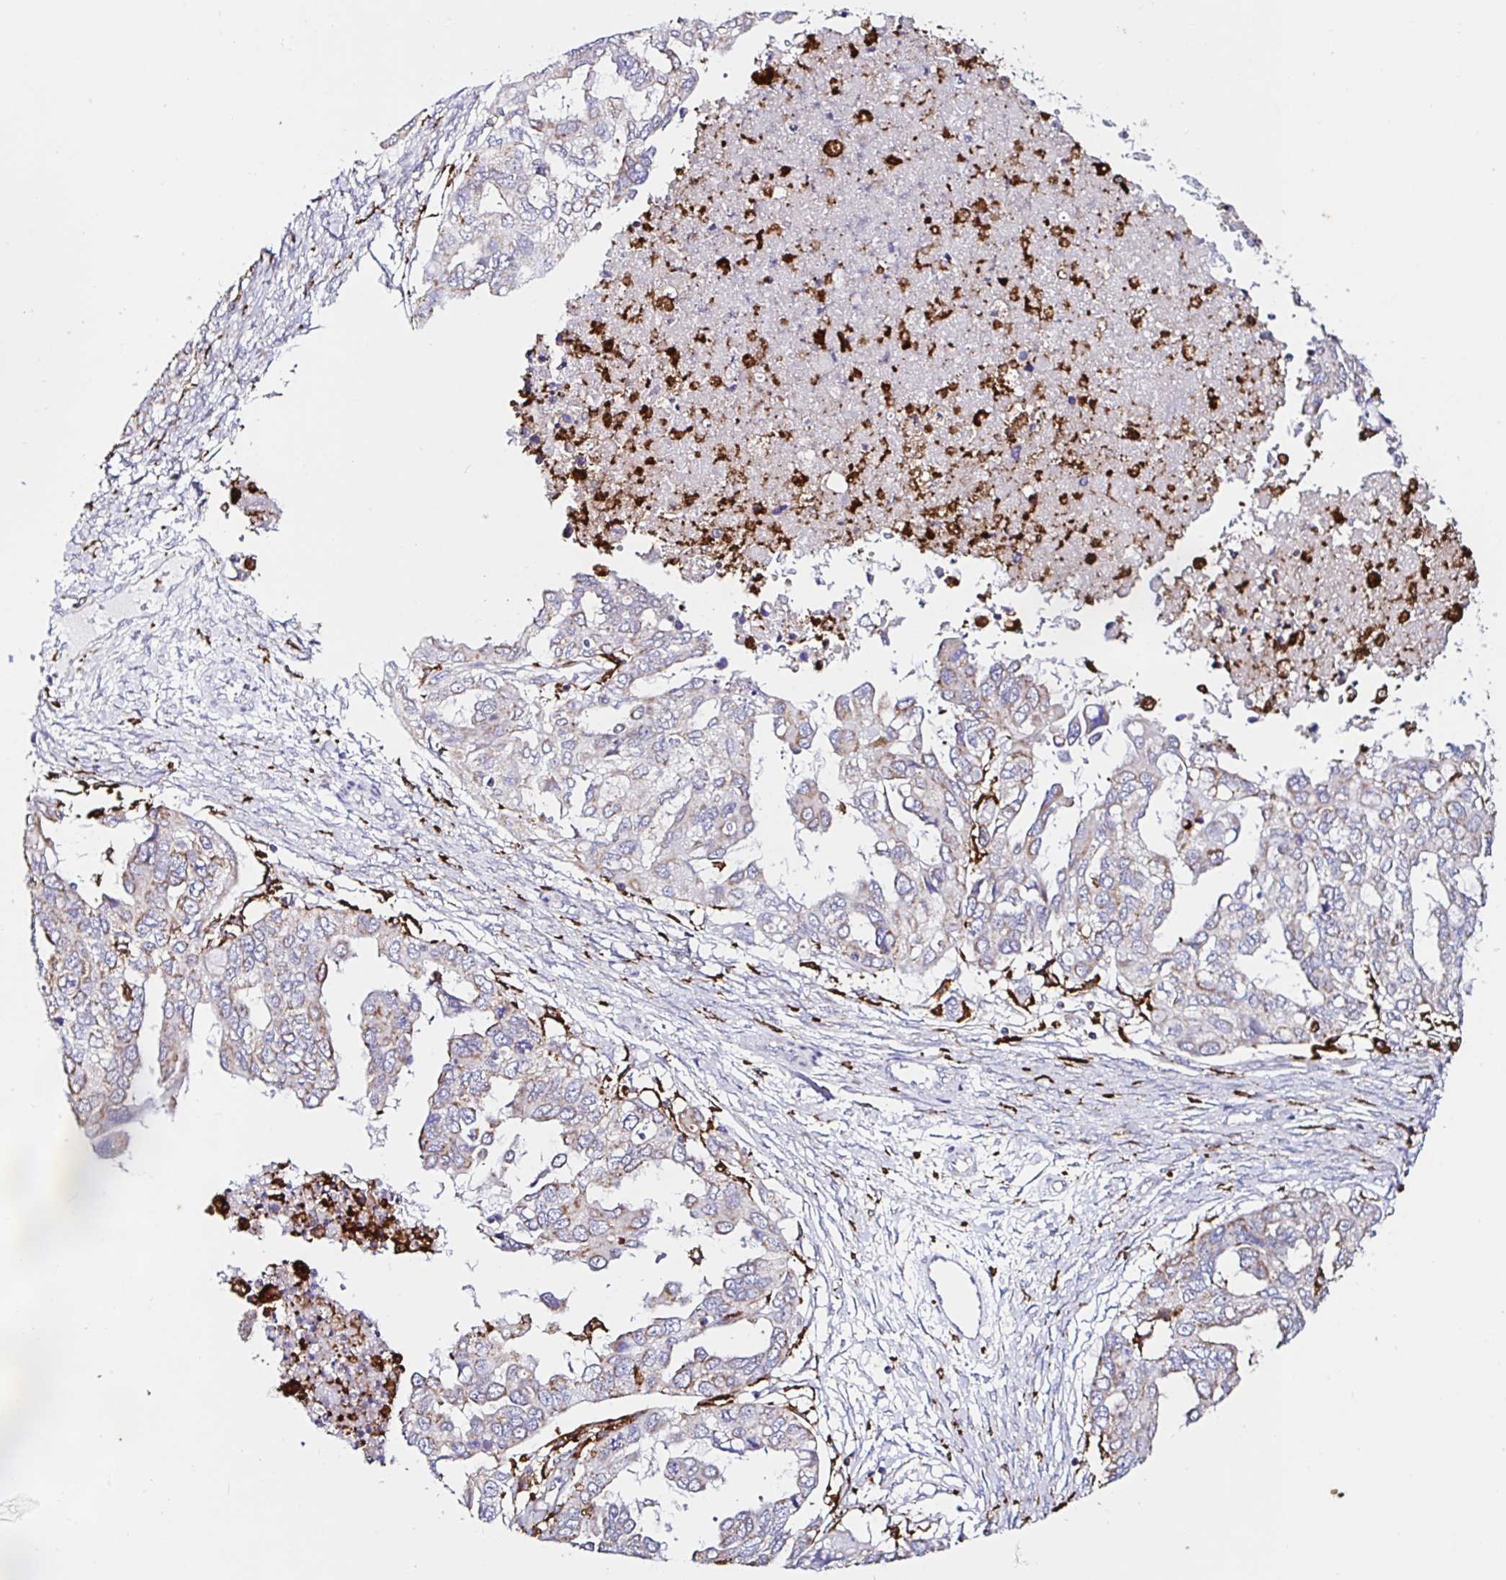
{"staining": {"intensity": "weak", "quantity": "<25%", "location": "cytoplasmic/membranous"}, "tissue": "ovarian cancer", "cell_type": "Tumor cells", "image_type": "cancer", "snomed": [{"axis": "morphology", "description": "Cystadenocarcinoma, serous, NOS"}, {"axis": "topography", "description": "Ovary"}], "caption": "Histopathology image shows no protein expression in tumor cells of ovarian cancer tissue.", "gene": "MSR1", "patient": {"sex": "female", "age": 53}}